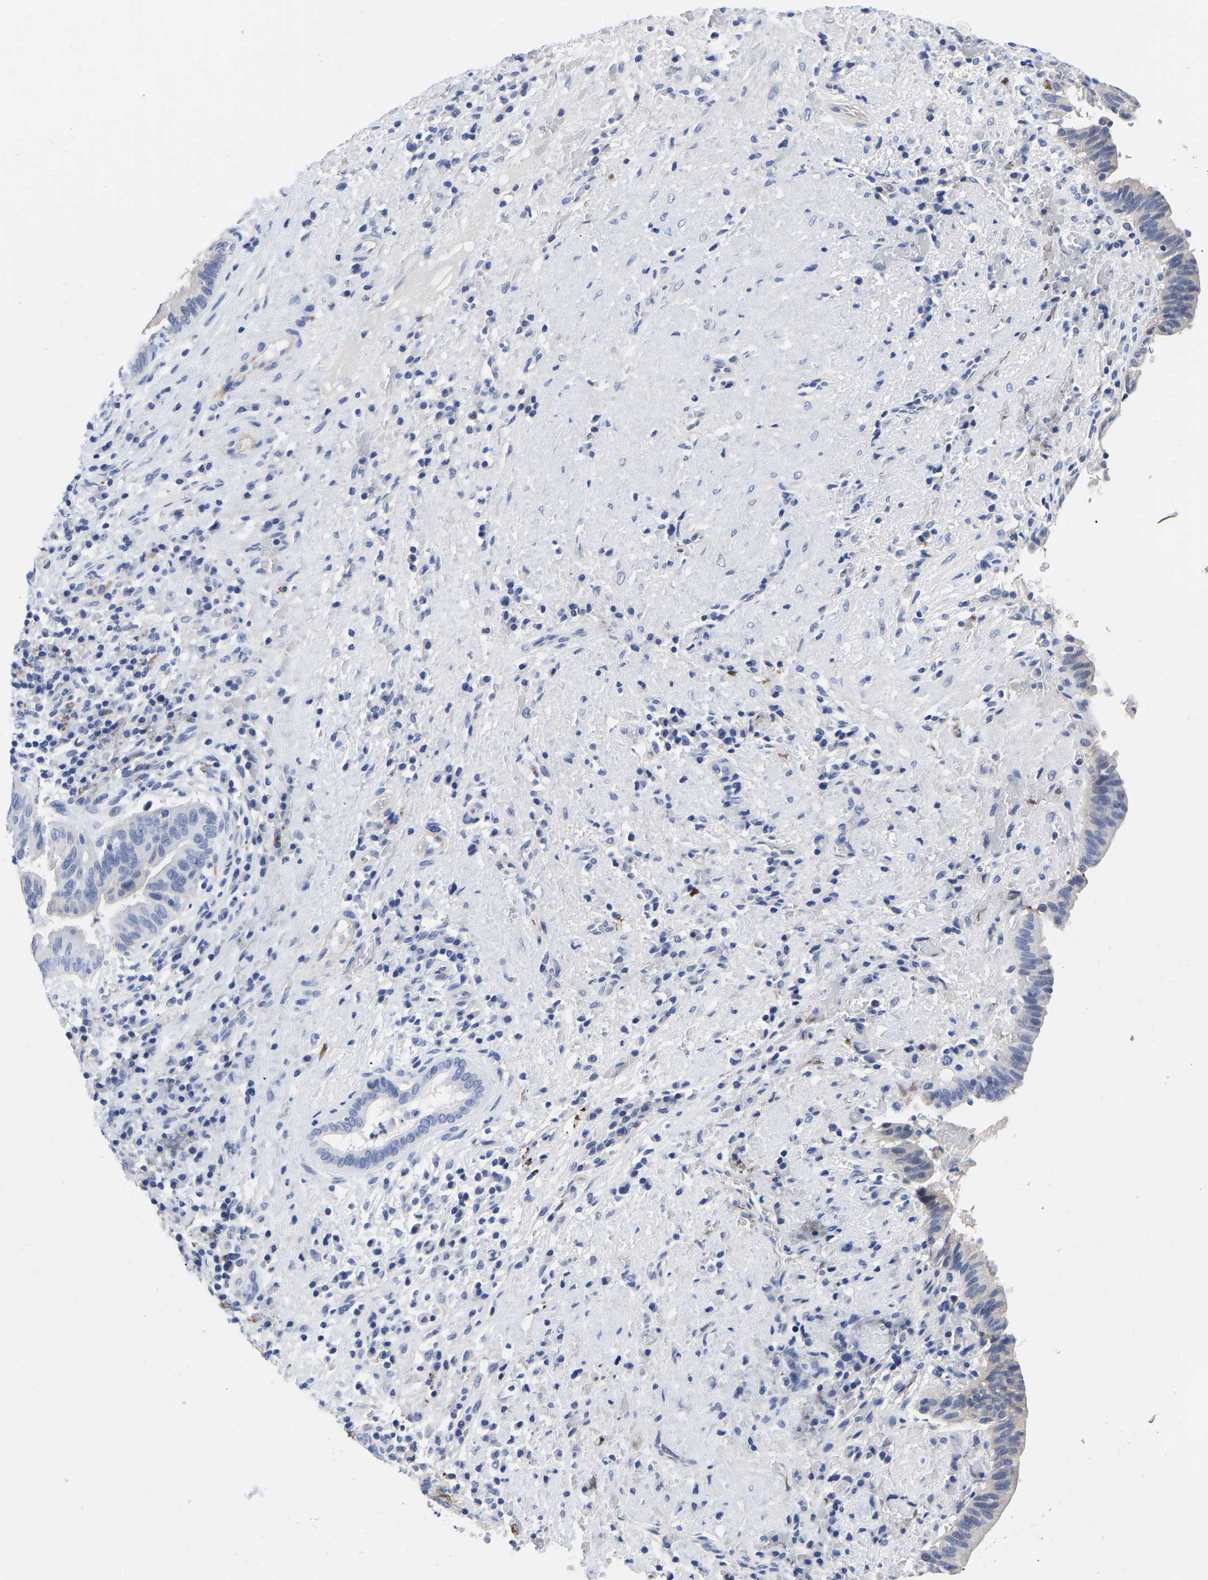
{"staining": {"intensity": "negative", "quantity": "none", "location": "none"}, "tissue": "liver cancer", "cell_type": "Tumor cells", "image_type": "cancer", "snomed": [{"axis": "morphology", "description": "Cholangiocarcinoma"}, {"axis": "topography", "description": "Liver"}], "caption": "An image of human liver cancer is negative for staining in tumor cells.", "gene": "GPA33", "patient": {"sex": "female", "age": 38}}